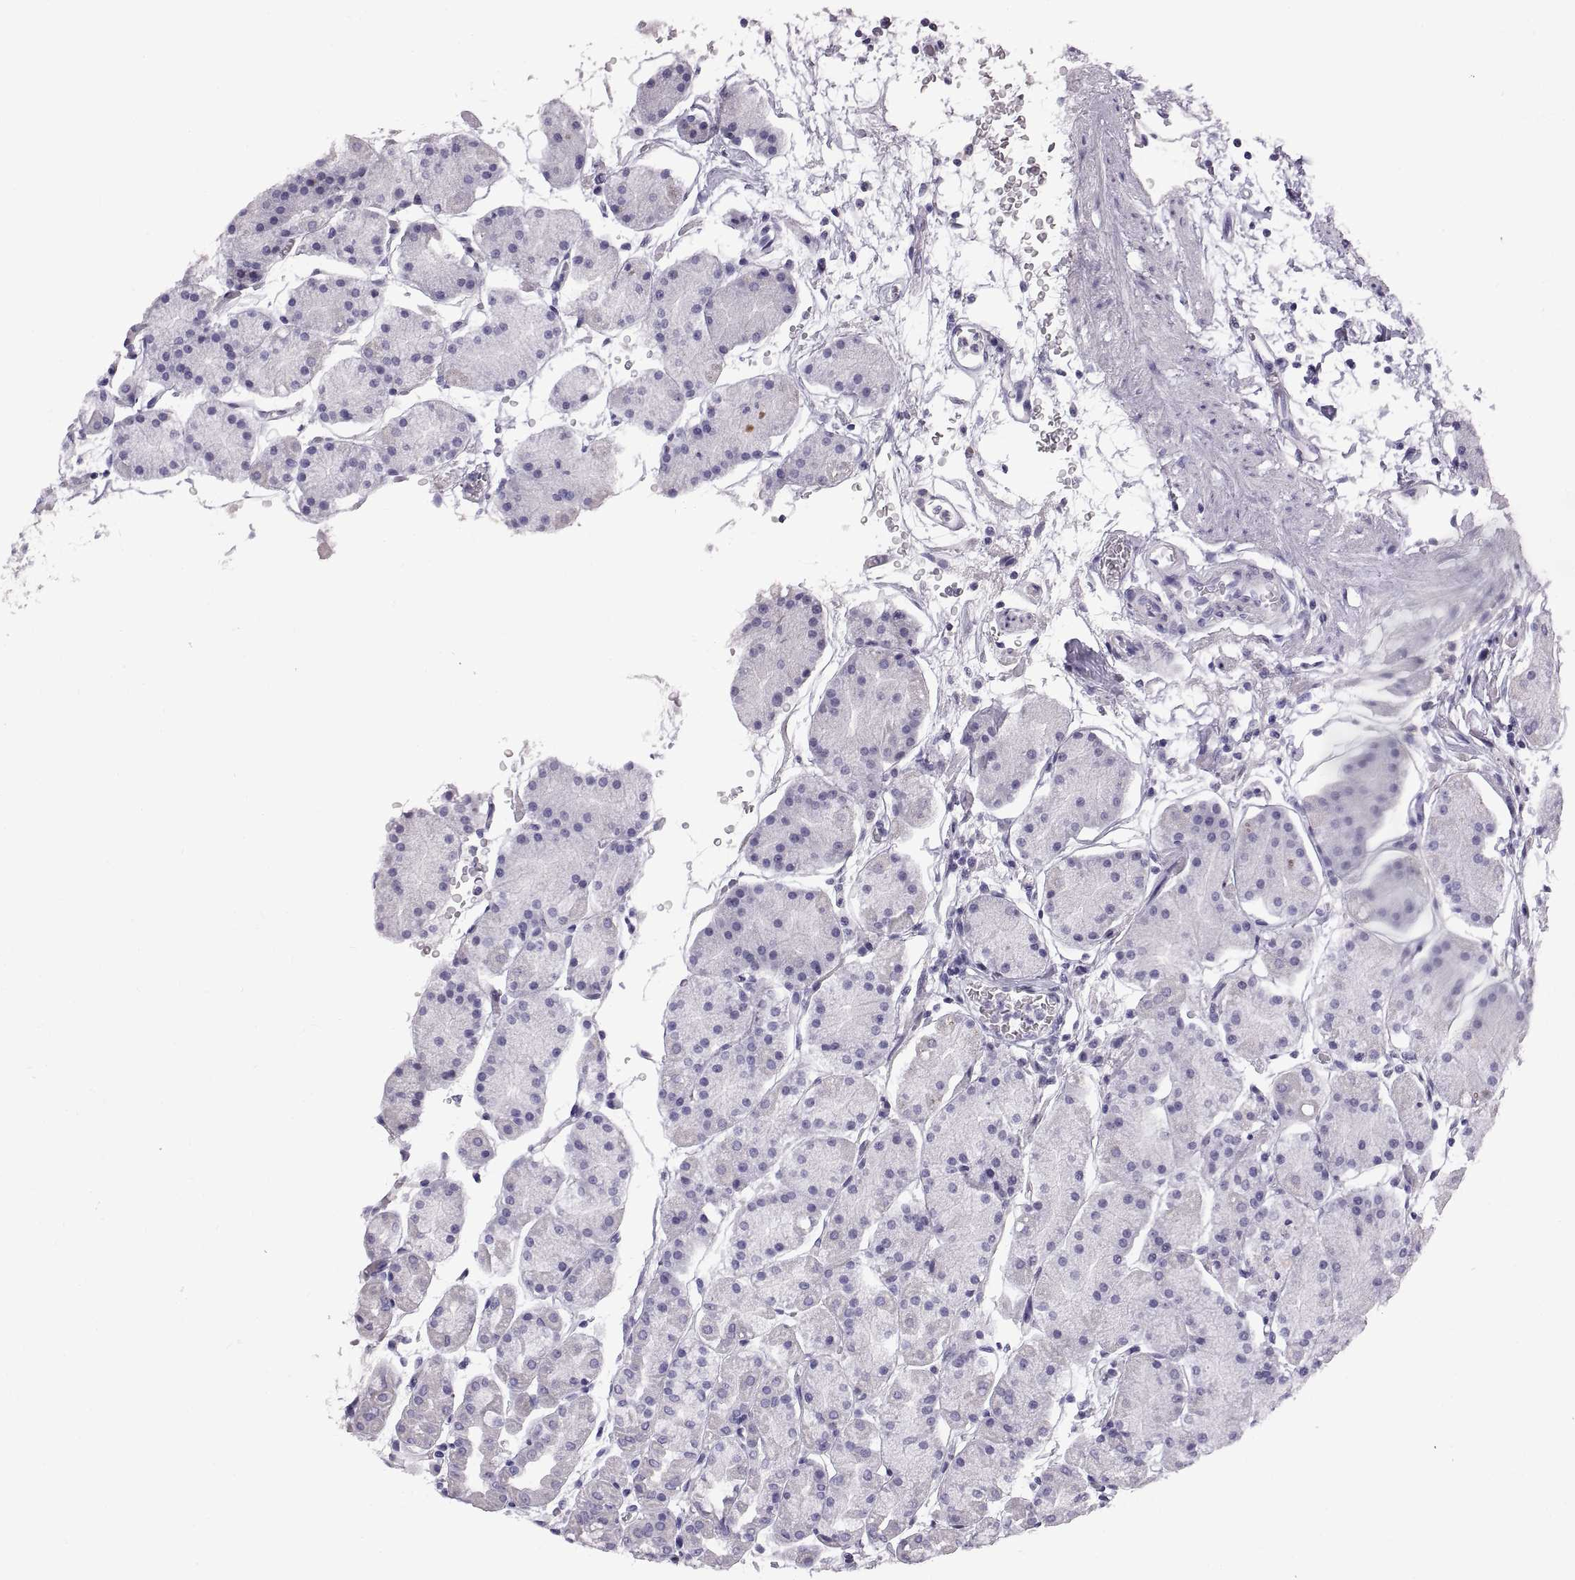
{"staining": {"intensity": "negative", "quantity": "none", "location": "none"}, "tissue": "stomach", "cell_type": "Glandular cells", "image_type": "normal", "snomed": [{"axis": "morphology", "description": "Normal tissue, NOS"}, {"axis": "topography", "description": "Stomach"}], "caption": "Stomach stained for a protein using immunohistochemistry (IHC) shows no positivity glandular cells.", "gene": "WFDC8", "patient": {"sex": "male", "age": 54}}